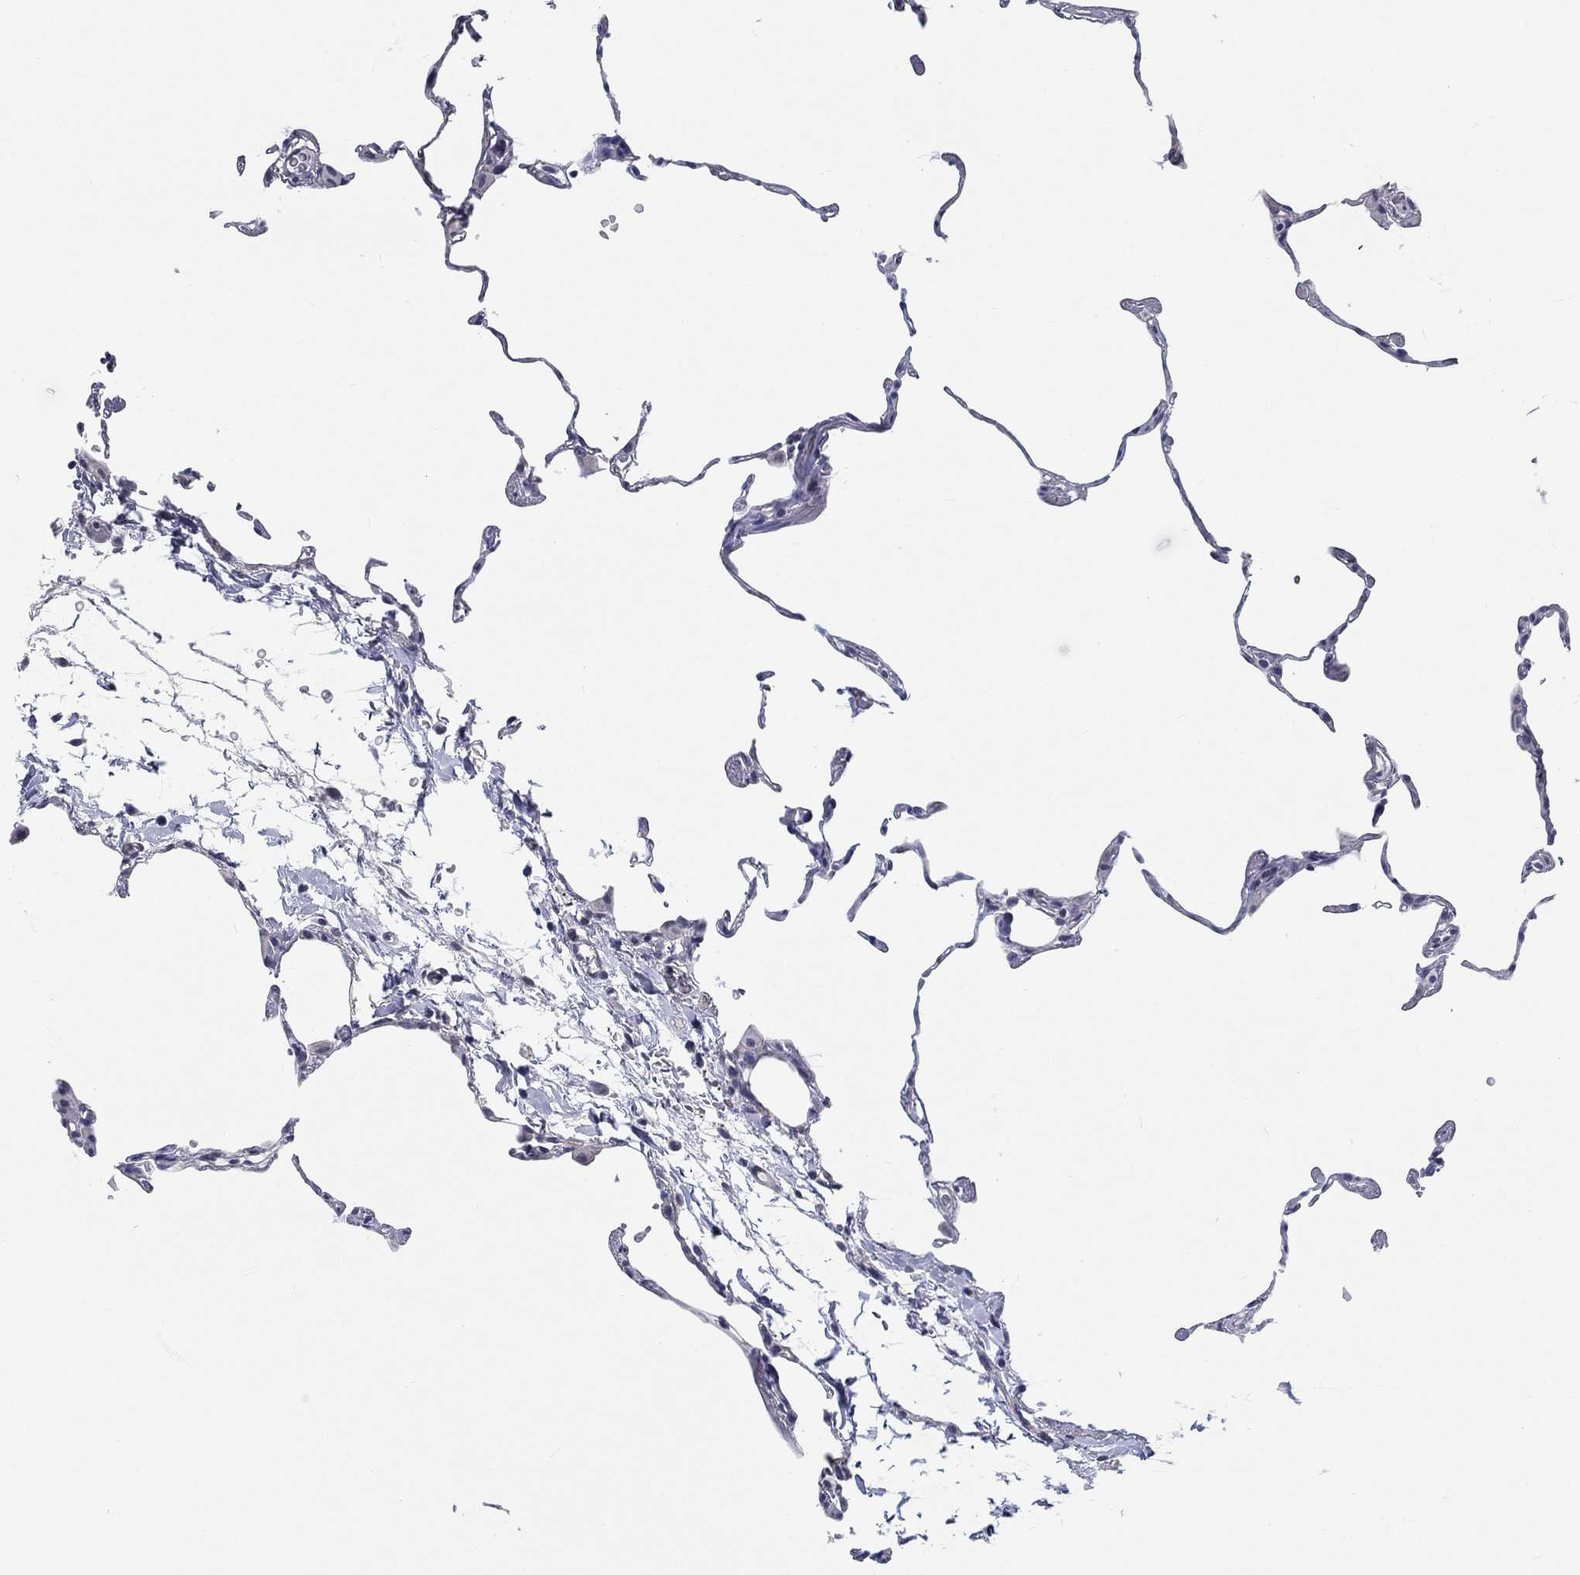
{"staining": {"intensity": "negative", "quantity": "none", "location": "none"}, "tissue": "lung", "cell_type": "Alveolar cells", "image_type": "normal", "snomed": [{"axis": "morphology", "description": "Normal tissue, NOS"}, {"axis": "topography", "description": "Lung"}], "caption": "This photomicrograph is of normal lung stained with IHC to label a protein in brown with the nuclei are counter-stained blue. There is no positivity in alveolar cells. The staining was performed using DAB to visualize the protein expression in brown, while the nuclei were stained in blue with hematoxylin (Magnification: 20x).", "gene": "CRYGD", "patient": {"sex": "female", "age": 57}}